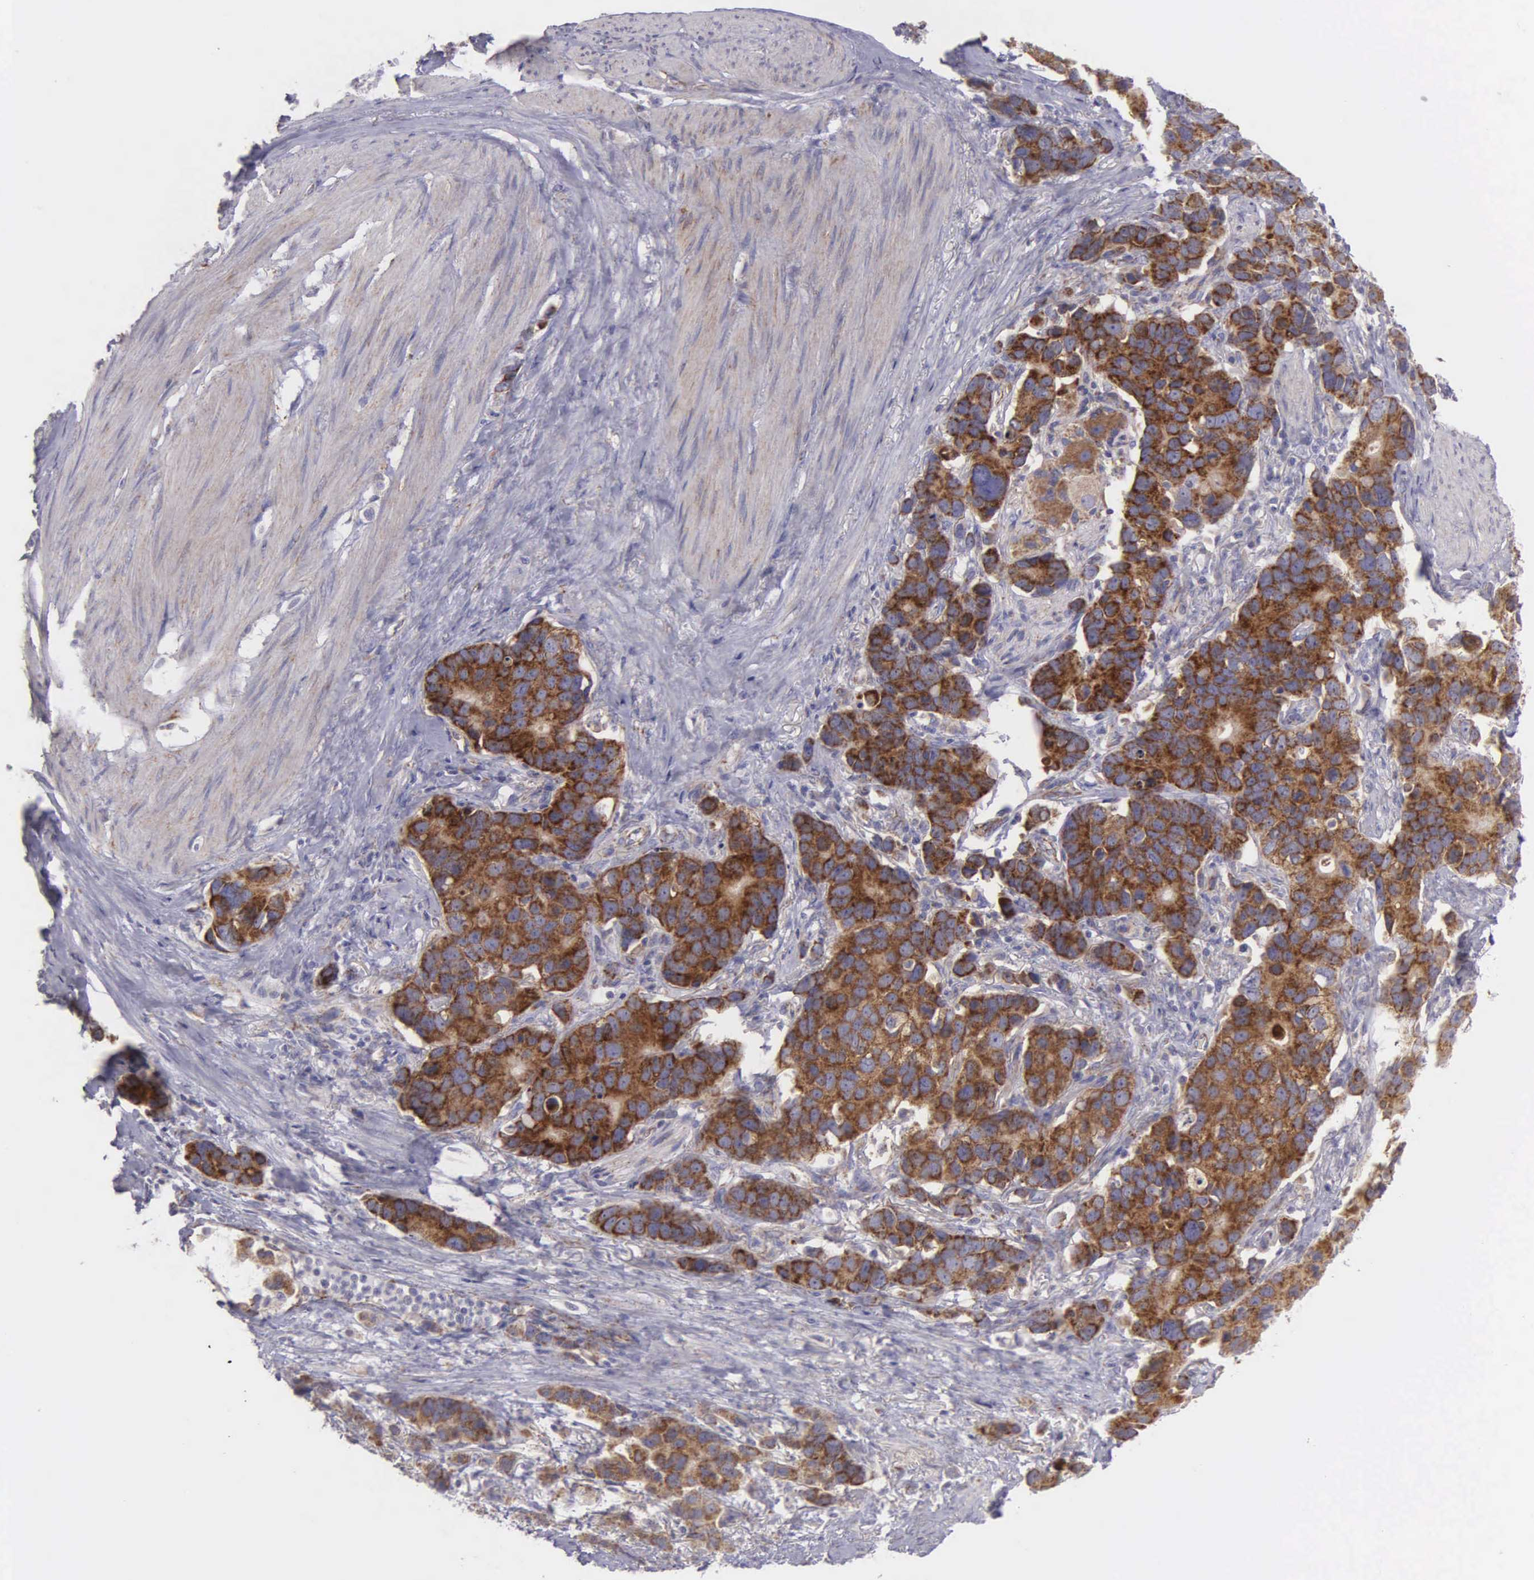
{"staining": {"intensity": "strong", "quantity": ">75%", "location": "cytoplasmic/membranous"}, "tissue": "stomach cancer", "cell_type": "Tumor cells", "image_type": "cancer", "snomed": [{"axis": "morphology", "description": "Adenocarcinoma, NOS"}, {"axis": "topography", "description": "Stomach, upper"}], "caption": "Protein expression analysis of human stomach cancer reveals strong cytoplasmic/membranous expression in about >75% of tumor cells.", "gene": "SYNJ2BP", "patient": {"sex": "male", "age": 71}}